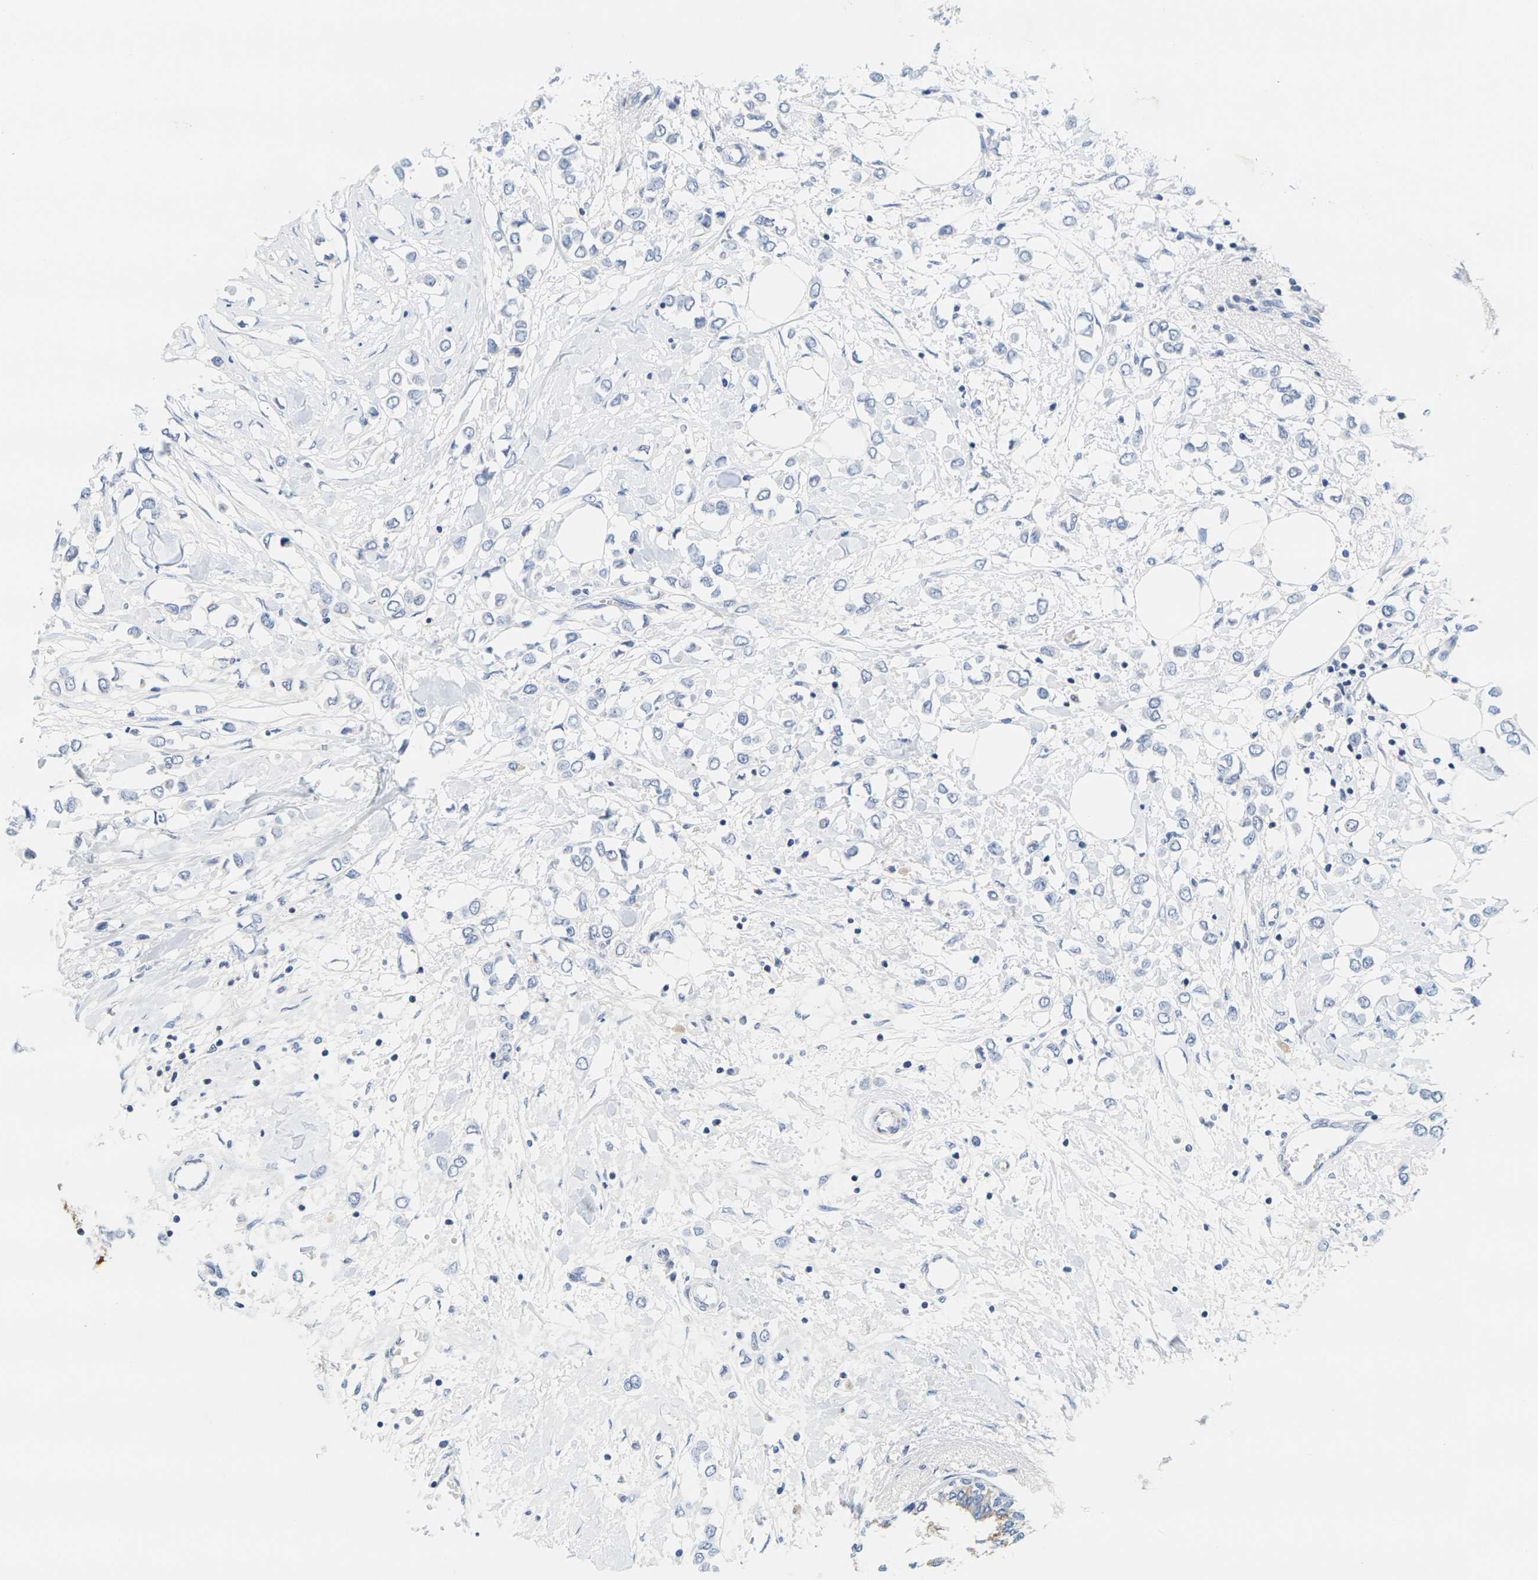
{"staining": {"intensity": "negative", "quantity": "none", "location": "none"}, "tissue": "breast cancer", "cell_type": "Tumor cells", "image_type": "cancer", "snomed": [{"axis": "morphology", "description": "Lobular carcinoma"}, {"axis": "topography", "description": "Breast"}], "caption": "Tumor cells are negative for protein expression in human breast cancer (lobular carcinoma).", "gene": "KLK5", "patient": {"sex": "female", "age": 51}}